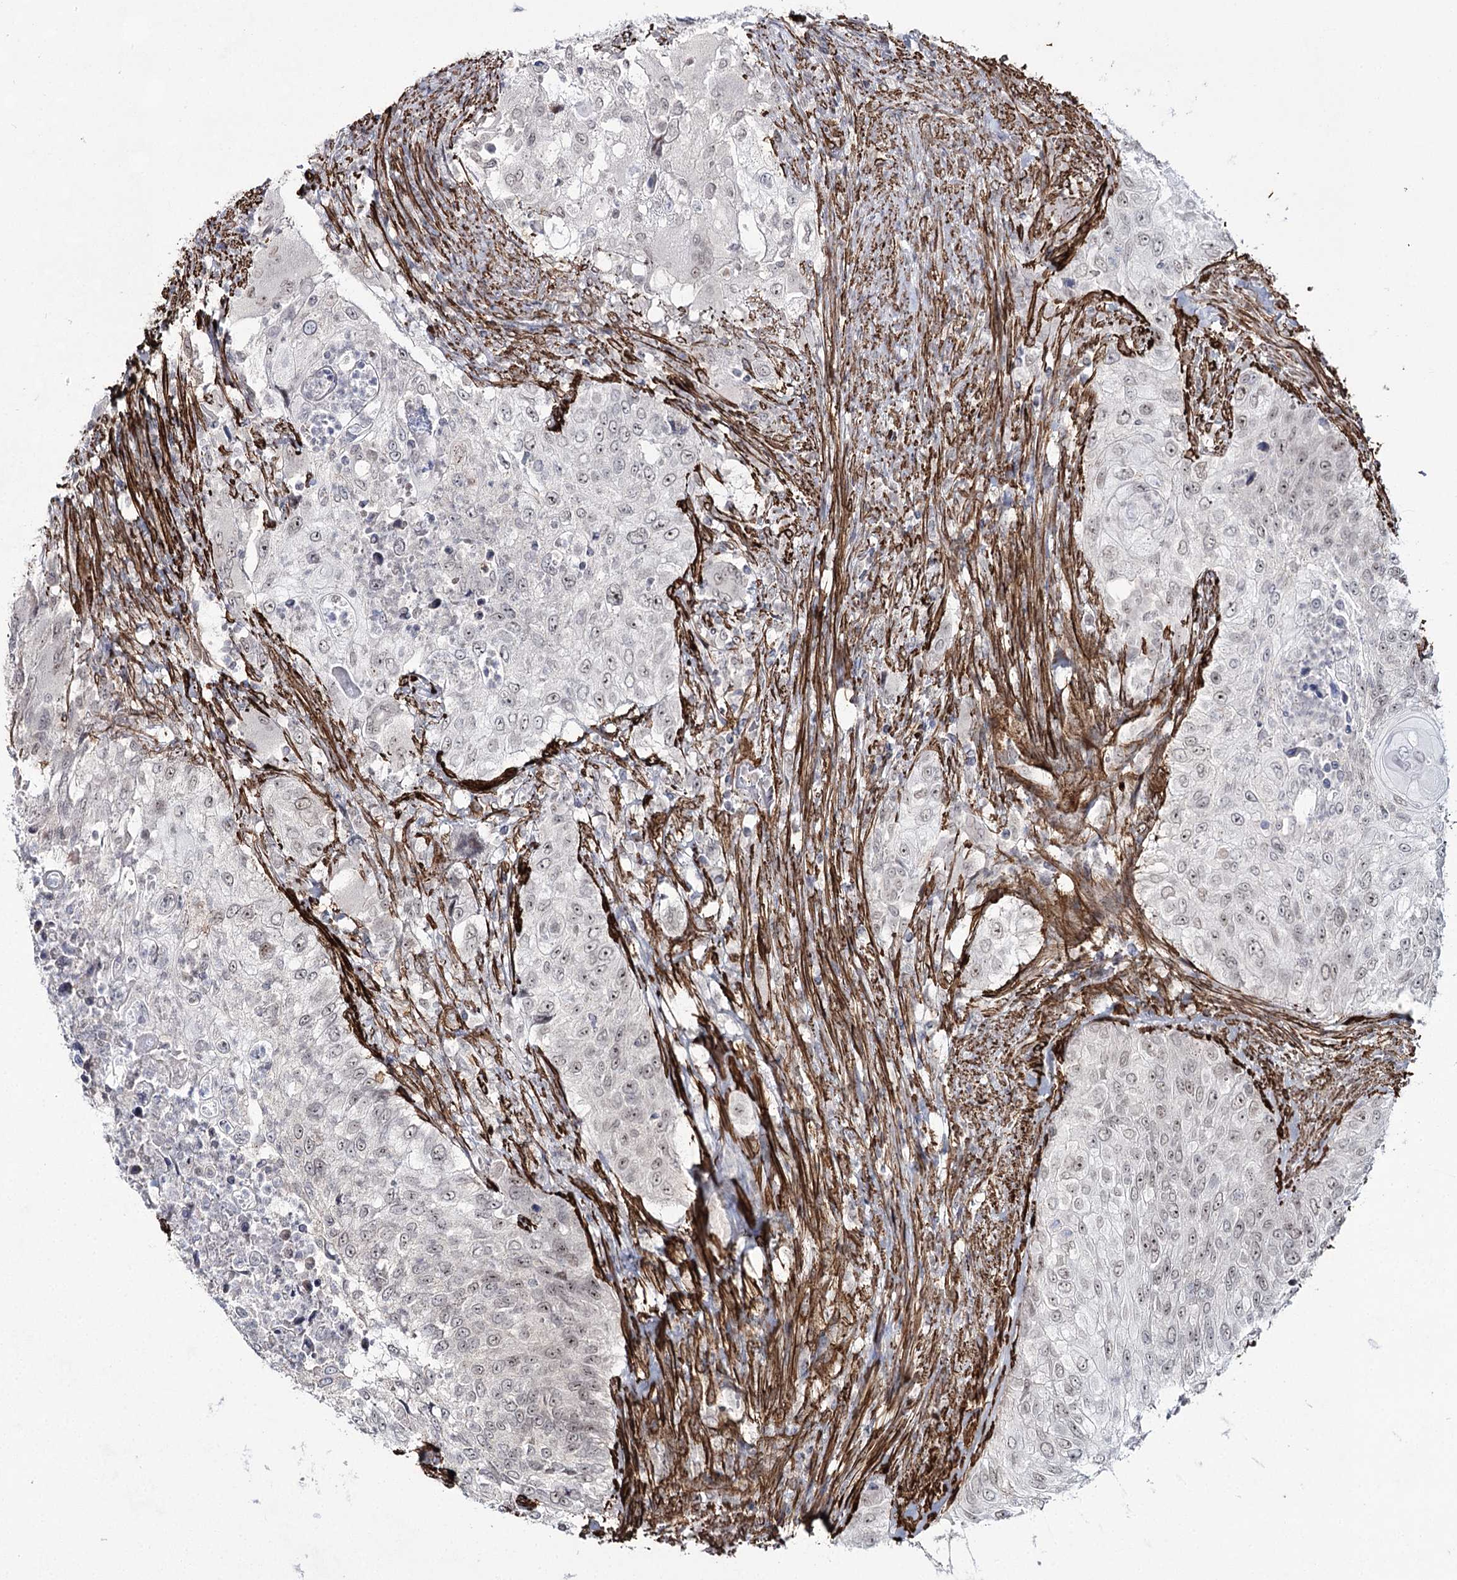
{"staining": {"intensity": "weak", "quantity": "<25%", "location": "nuclear"}, "tissue": "urothelial cancer", "cell_type": "Tumor cells", "image_type": "cancer", "snomed": [{"axis": "morphology", "description": "Urothelial carcinoma, High grade"}, {"axis": "topography", "description": "Urinary bladder"}], "caption": "There is no significant expression in tumor cells of urothelial carcinoma (high-grade). (DAB immunohistochemistry with hematoxylin counter stain).", "gene": "CWF19L1", "patient": {"sex": "female", "age": 60}}